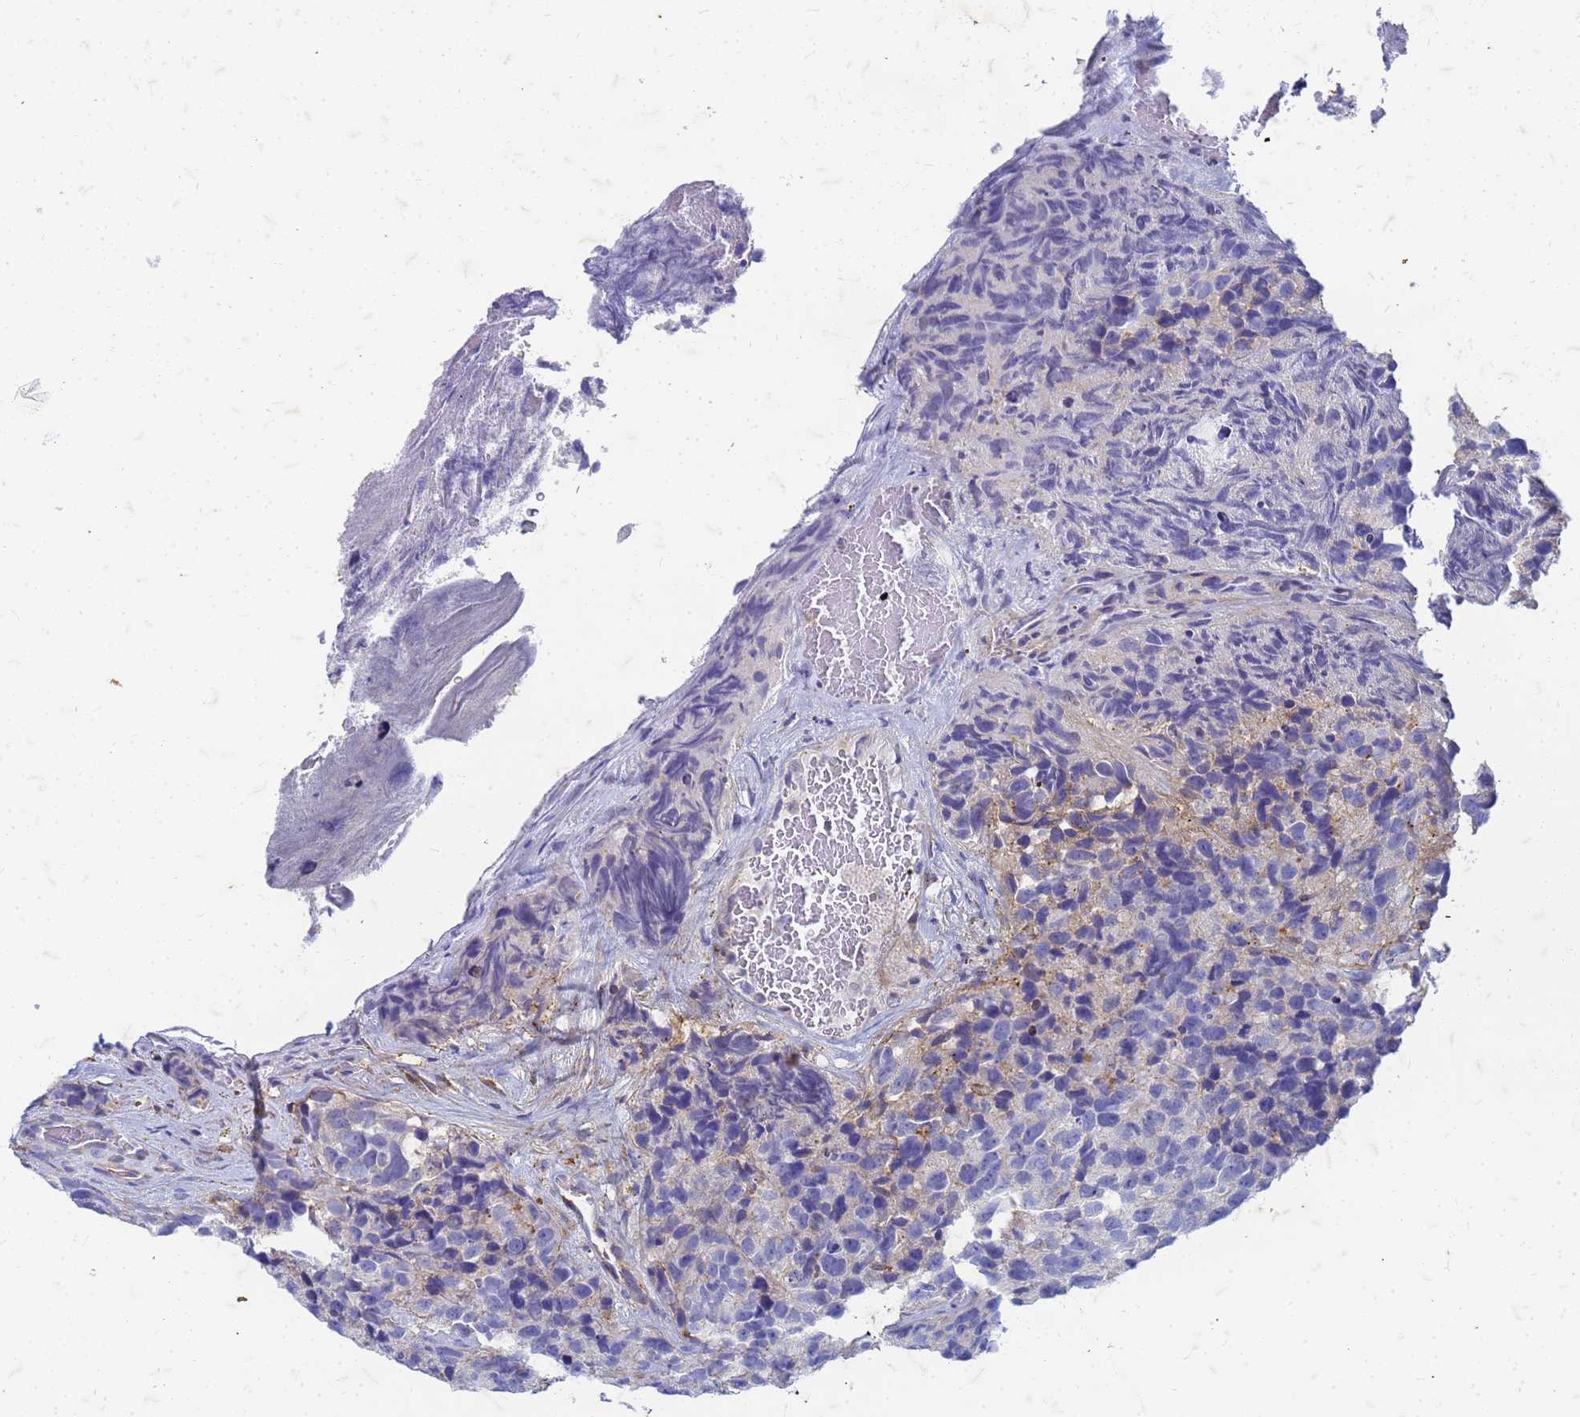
{"staining": {"intensity": "negative", "quantity": "none", "location": "none"}, "tissue": "glioma", "cell_type": "Tumor cells", "image_type": "cancer", "snomed": [{"axis": "morphology", "description": "Glioma, malignant, High grade"}, {"axis": "topography", "description": "Brain"}], "caption": "IHC of human glioma shows no expression in tumor cells.", "gene": "TRIM64B", "patient": {"sex": "male", "age": 69}}